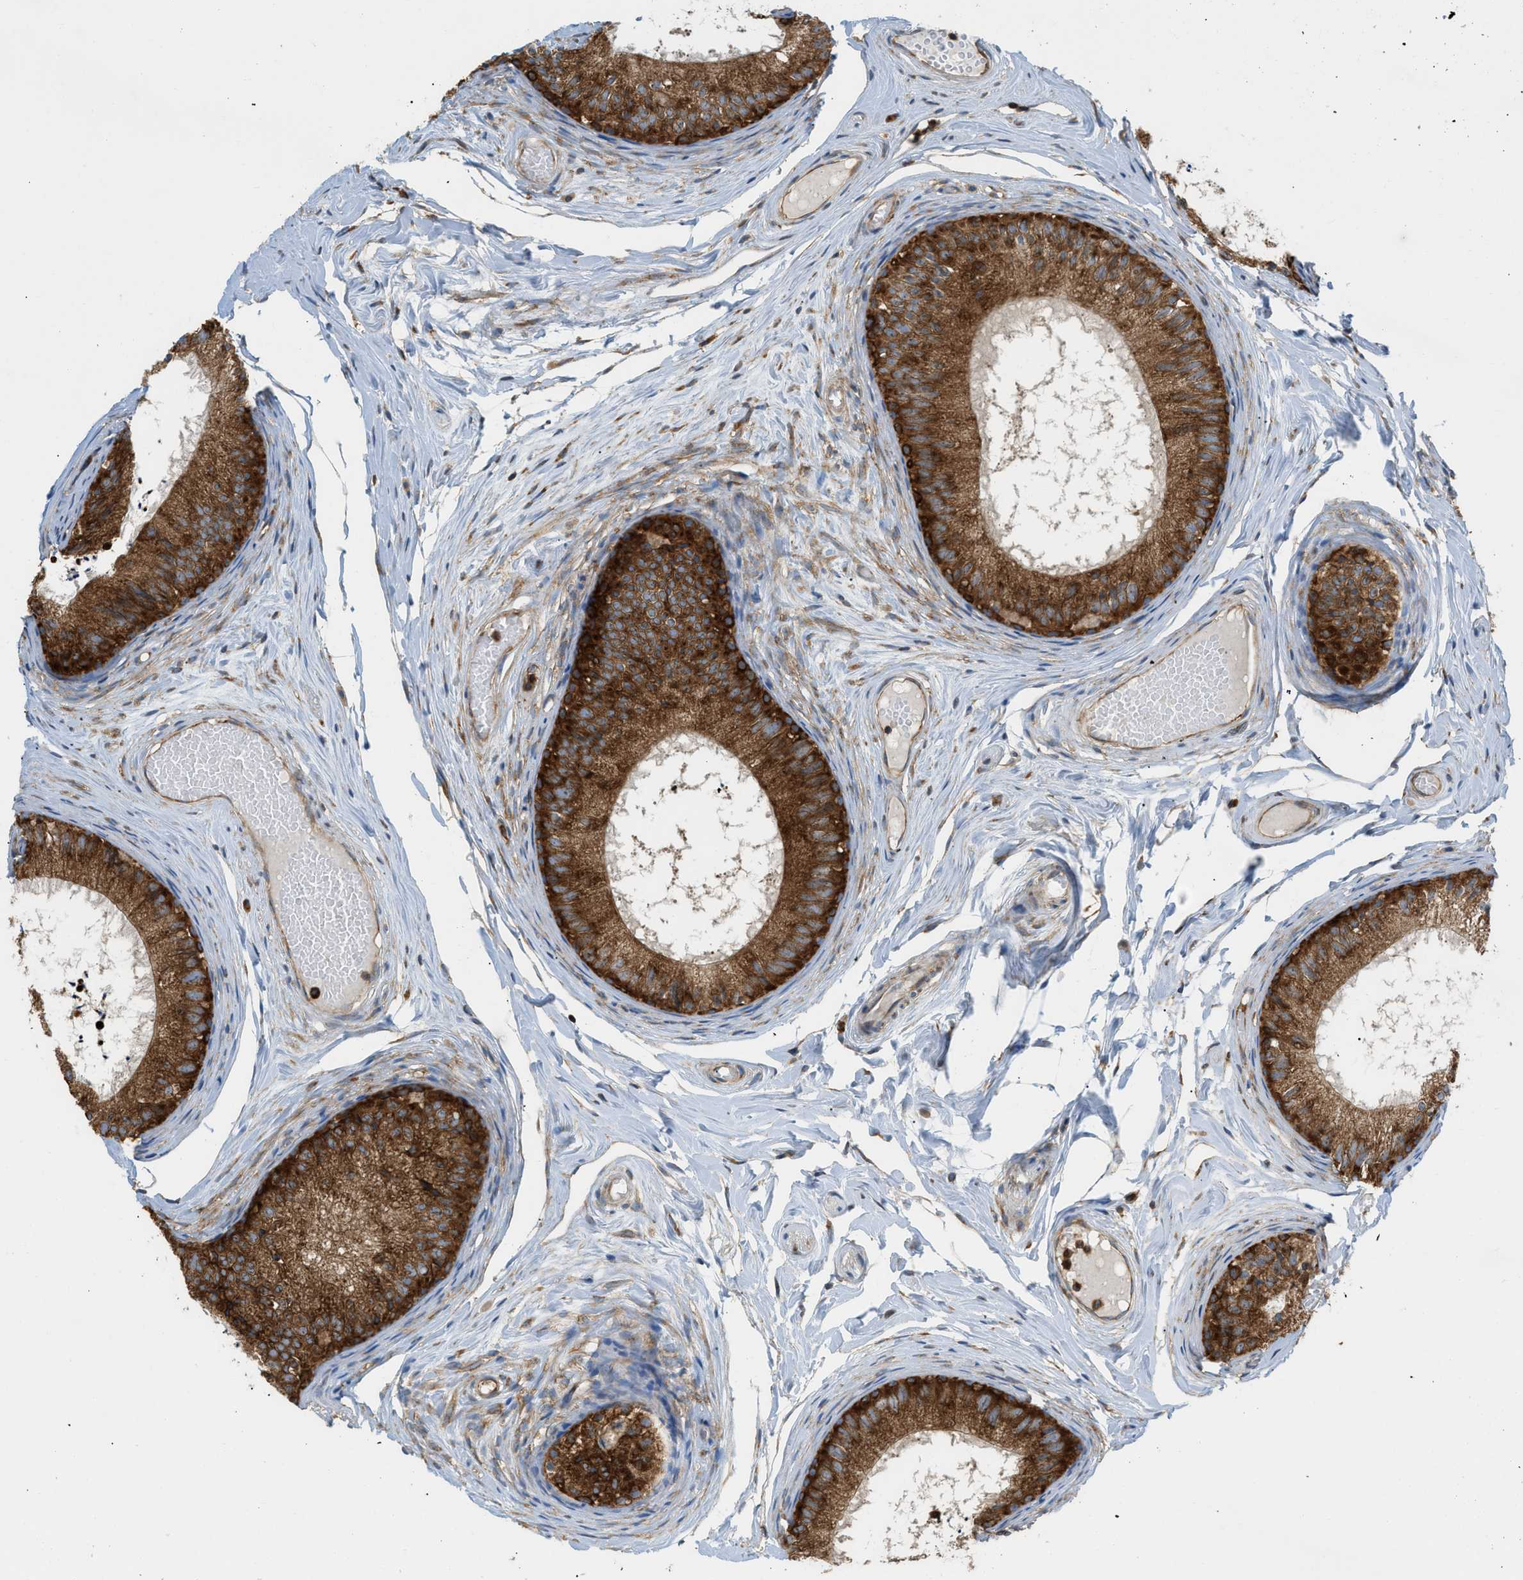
{"staining": {"intensity": "strong", "quantity": ">75%", "location": "cytoplasmic/membranous"}, "tissue": "epididymis", "cell_type": "Glandular cells", "image_type": "normal", "snomed": [{"axis": "morphology", "description": "Normal tissue, NOS"}, {"axis": "topography", "description": "Epididymis"}], "caption": "A histopathology image showing strong cytoplasmic/membranous positivity in approximately >75% of glandular cells in benign epididymis, as visualized by brown immunohistochemical staining.", "gene": "GPAT4", "patient": {"sex": "male", "age": 46}}